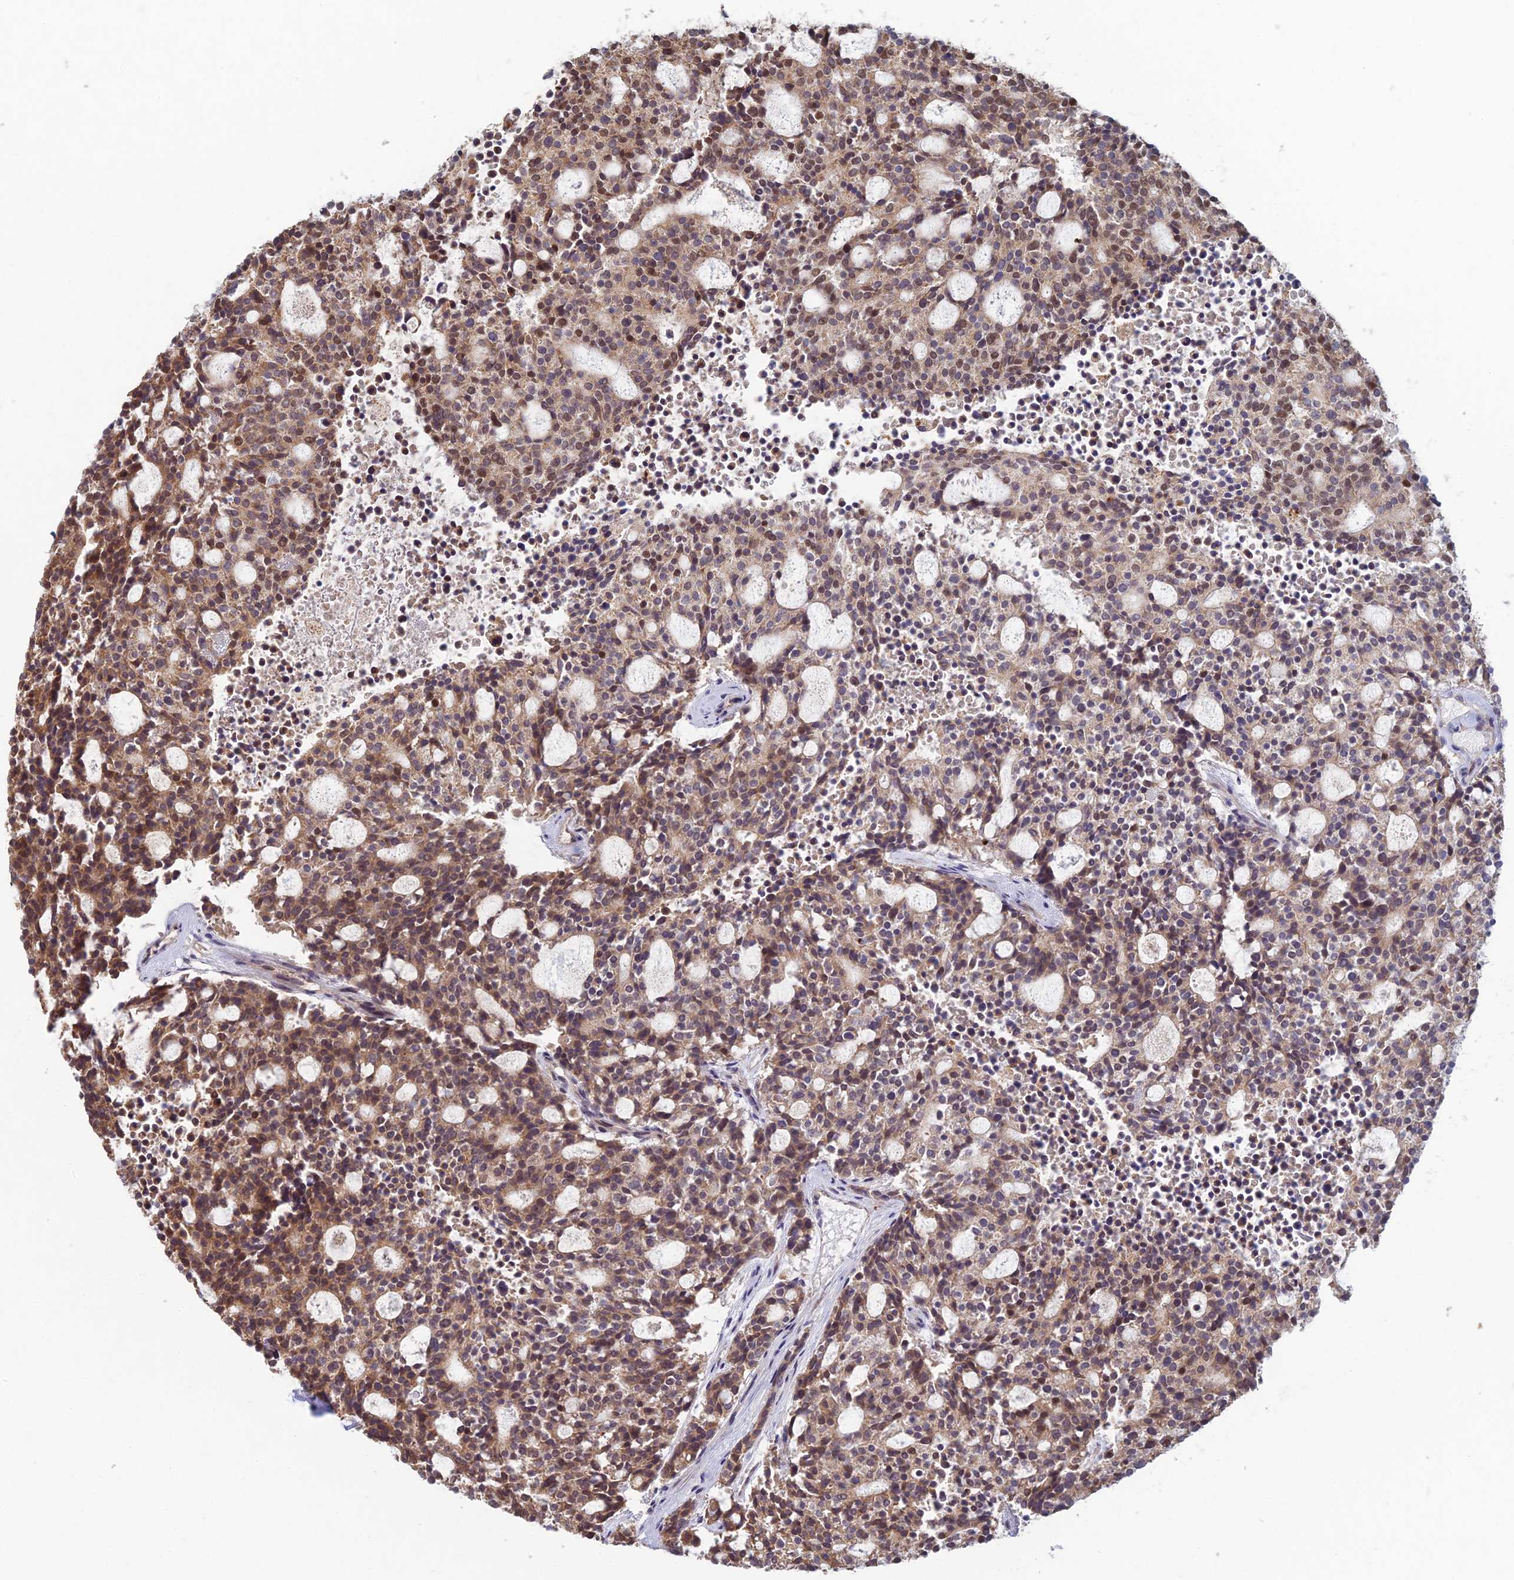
{"staining": {"intensity": "moderate", "quantity": "25%-75%", "location": "cytoplasmic/membranous,nuclear"}, "tissue": "carcinoid", "cell_type": "Tumor cells", "image_type": "cancer", "snomed": [{"axis": "morphology", "description": "Carcinoid, malignant, NOS"}, {"axis": "topography", "description": "Pancreas"}], "caption": "A photomicrograph of carcinoid (malignant) stained for a protein displays moderate cytoplasmic/membranous and nuclear brown staining in tumor cells. Using DAB (brown) and hematoxylin (blue) stains, captured at high magnification using brightfield microscopy.", "gene": "RANBP3", "patient": {"sex": "female", "age": 54}}